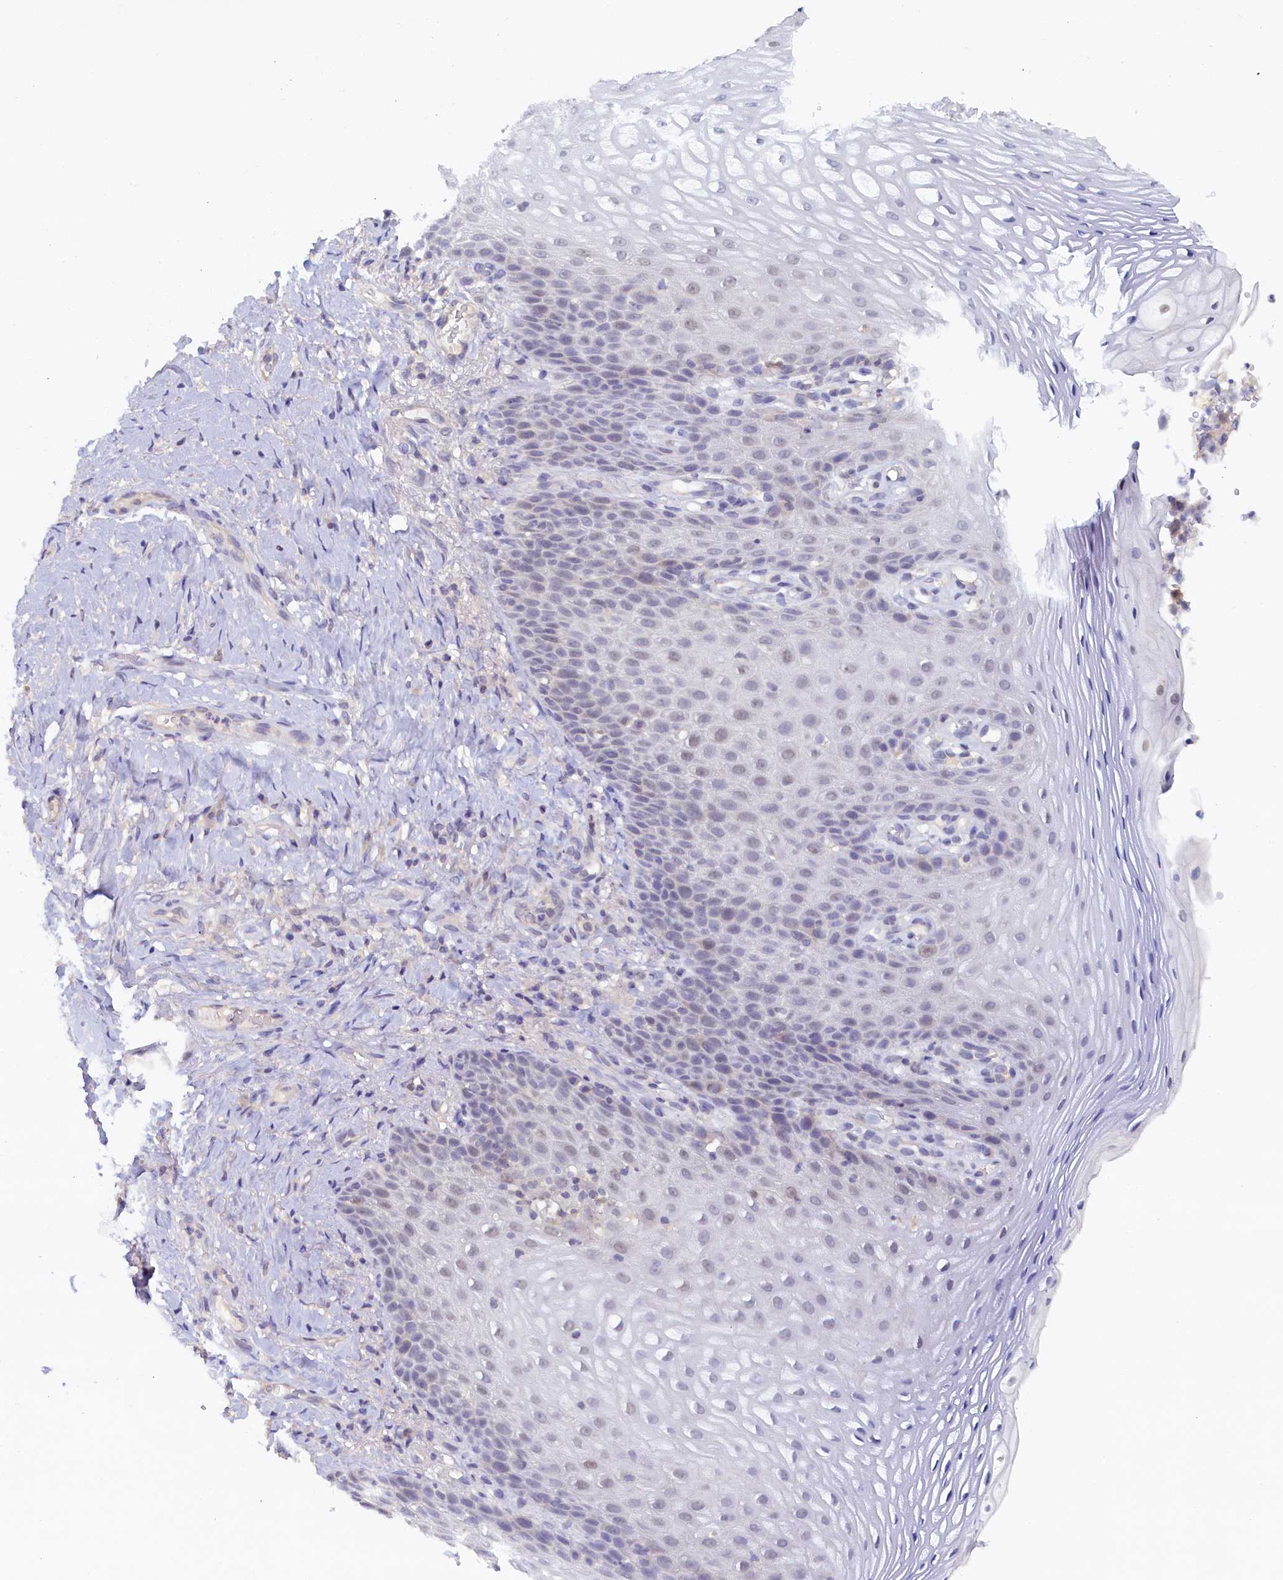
{"staining": {"intensity": "negative", "quantity": "none", "location": "none"}, "tissue": "vagina", "cell_type": "Squamous epithelial cells", "image_type": "normal", "snomed": [{"axis": "morphology", "description": "Normal tissue, NOS"}, {"axis": "topography", "description": "Vagina"}], "caption": "Vagina stained for a protein using immunohistochemistry (IHC) exhibits no positivity squamous epithelial cells.", "gene": "PAAF1", "patient": {"sex": "female", "age": 60}}